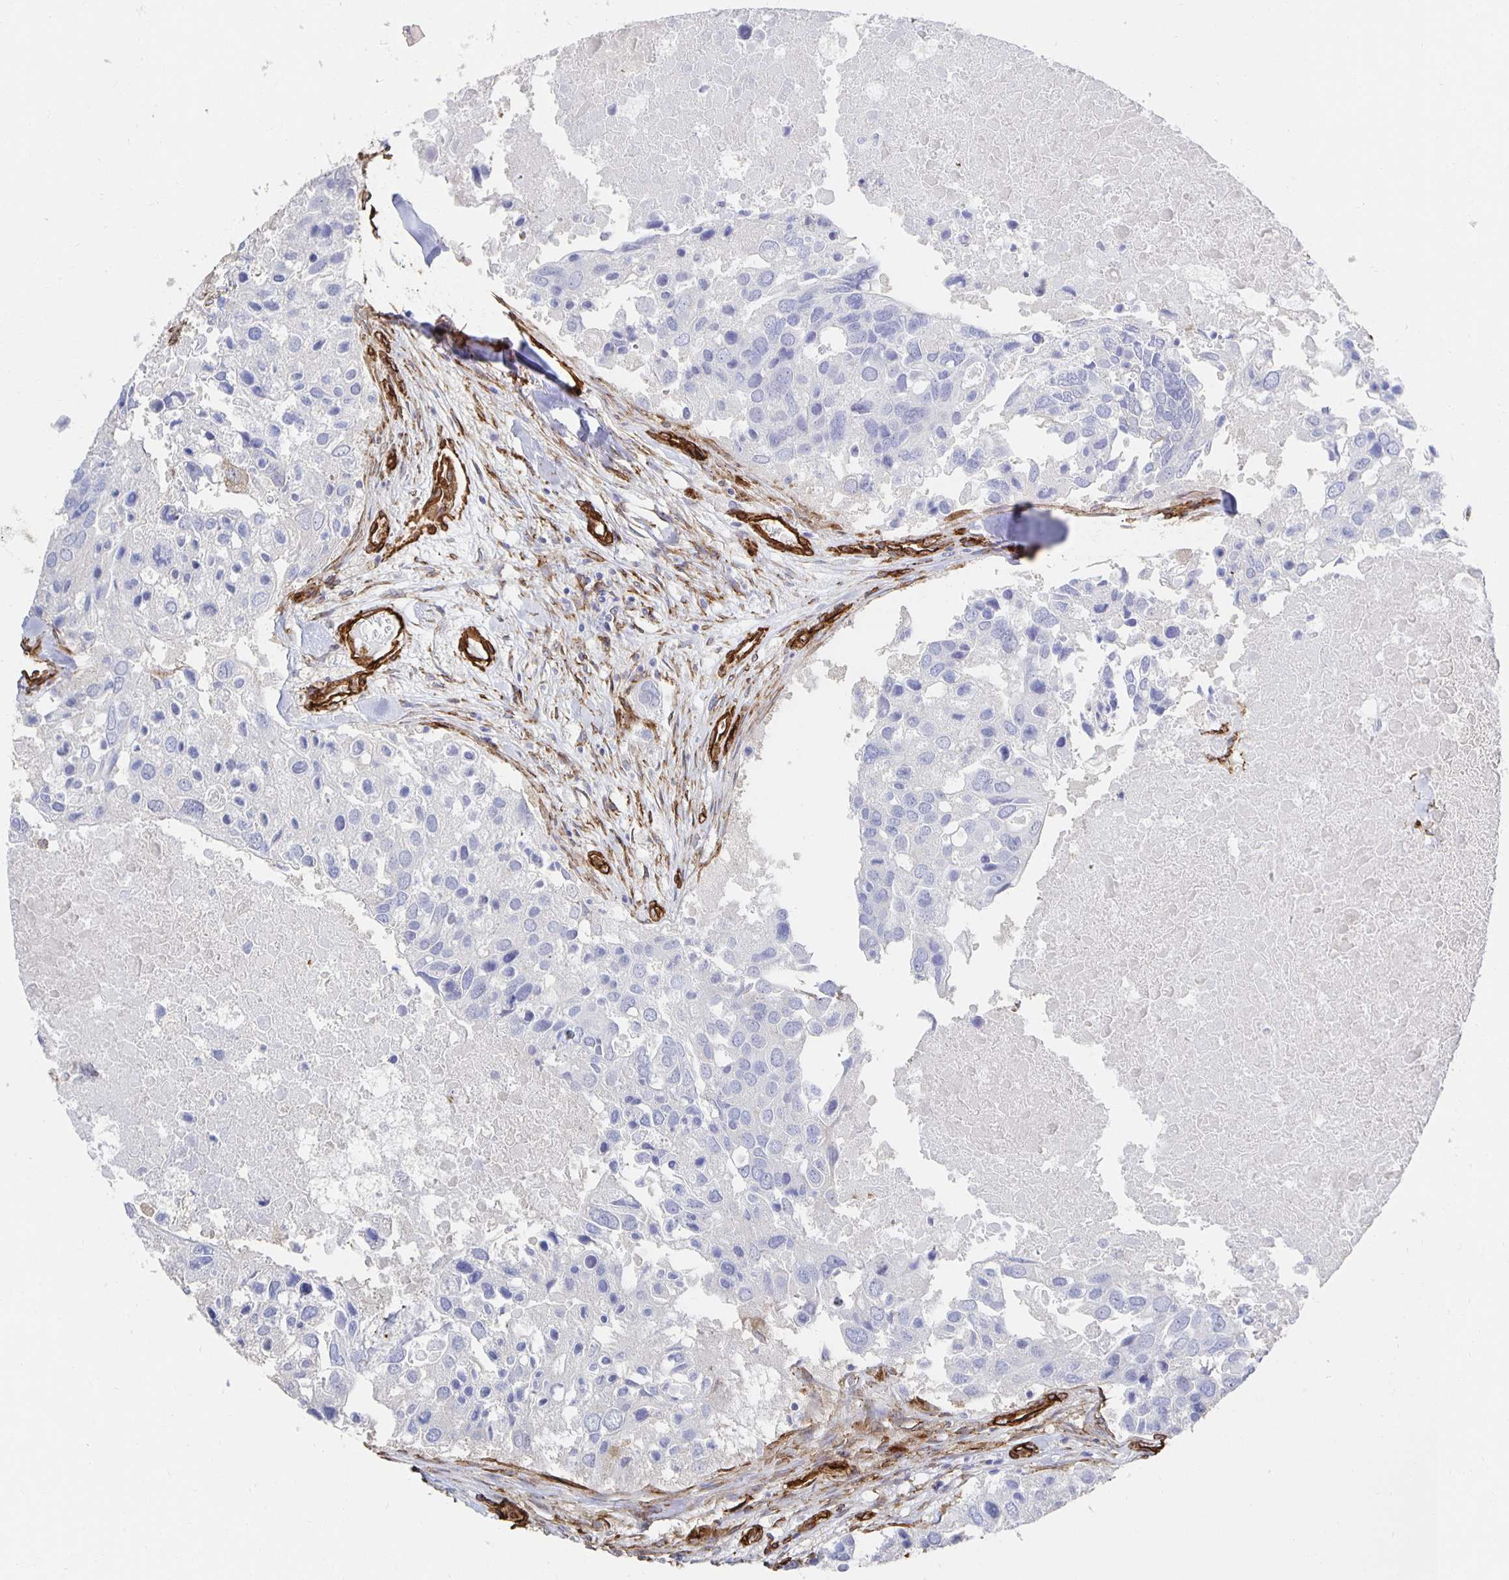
{"staining": {"intensity": "negative", "quantity": "none", "location": "none"}, "tissue": "breast cancer", "cell_type": "Tumor cells", "image_type": "cancer", "snomed": [{"axis": "morphology", "description": "Duct carcinoma"}, {"axis": "topography", "description": "Breast"}], "caption": "There is no significant positivity in tumor cells of breast cancer.", "gene": "VIPR2", "patient": {"sex": "female", "age": 83}}